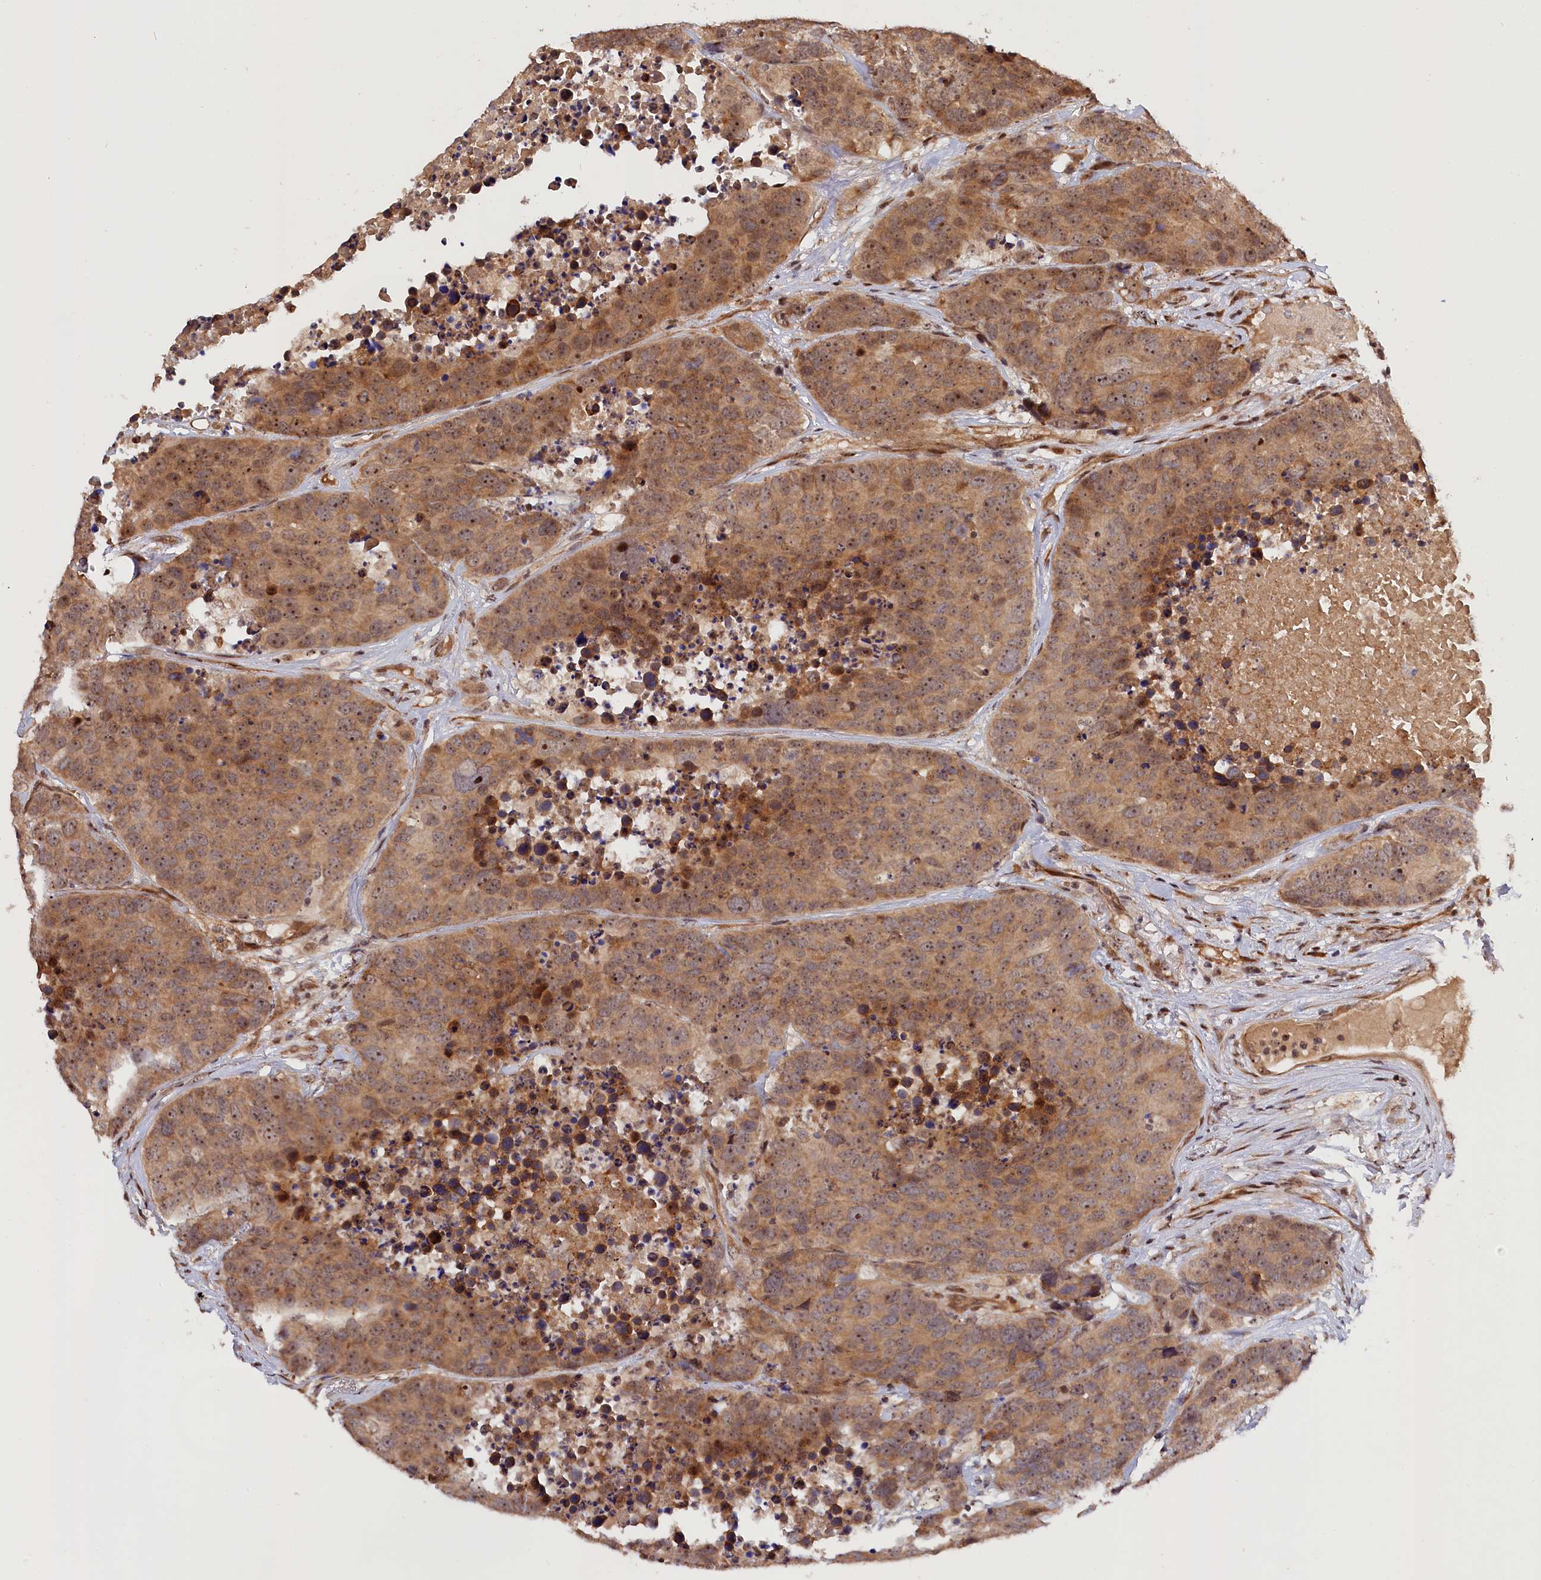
{"staining": {"intensity": "moderate", "quantity": ">75%", "location": "cytoplasmic/membranous,nuclear"}, "tissue": "carcinoid", "cell_type": "Tumor cells", "image_type": "cancer", "snomed": [{"axis": "morphology", "description": "Carcinoid, malignant, NOS"}, {"axis": "topography", "description": "Lung"}], "caption": "Immunohistochemistry (IHC) staining of carcinoid, which demonstrates medium levels of moderate cytoplasmic/membranous and nuclear staining in approximately >75% of tumor cells indicating moderate cytoplasmic/membranous and nuclear protein staining. The staining was performed using DAB (brown) for protein detection and nuclei were counterstained in hematoxylin (blue).", "gene": "ANKRD24", "patient": {"sex": "male", "age": 60}}